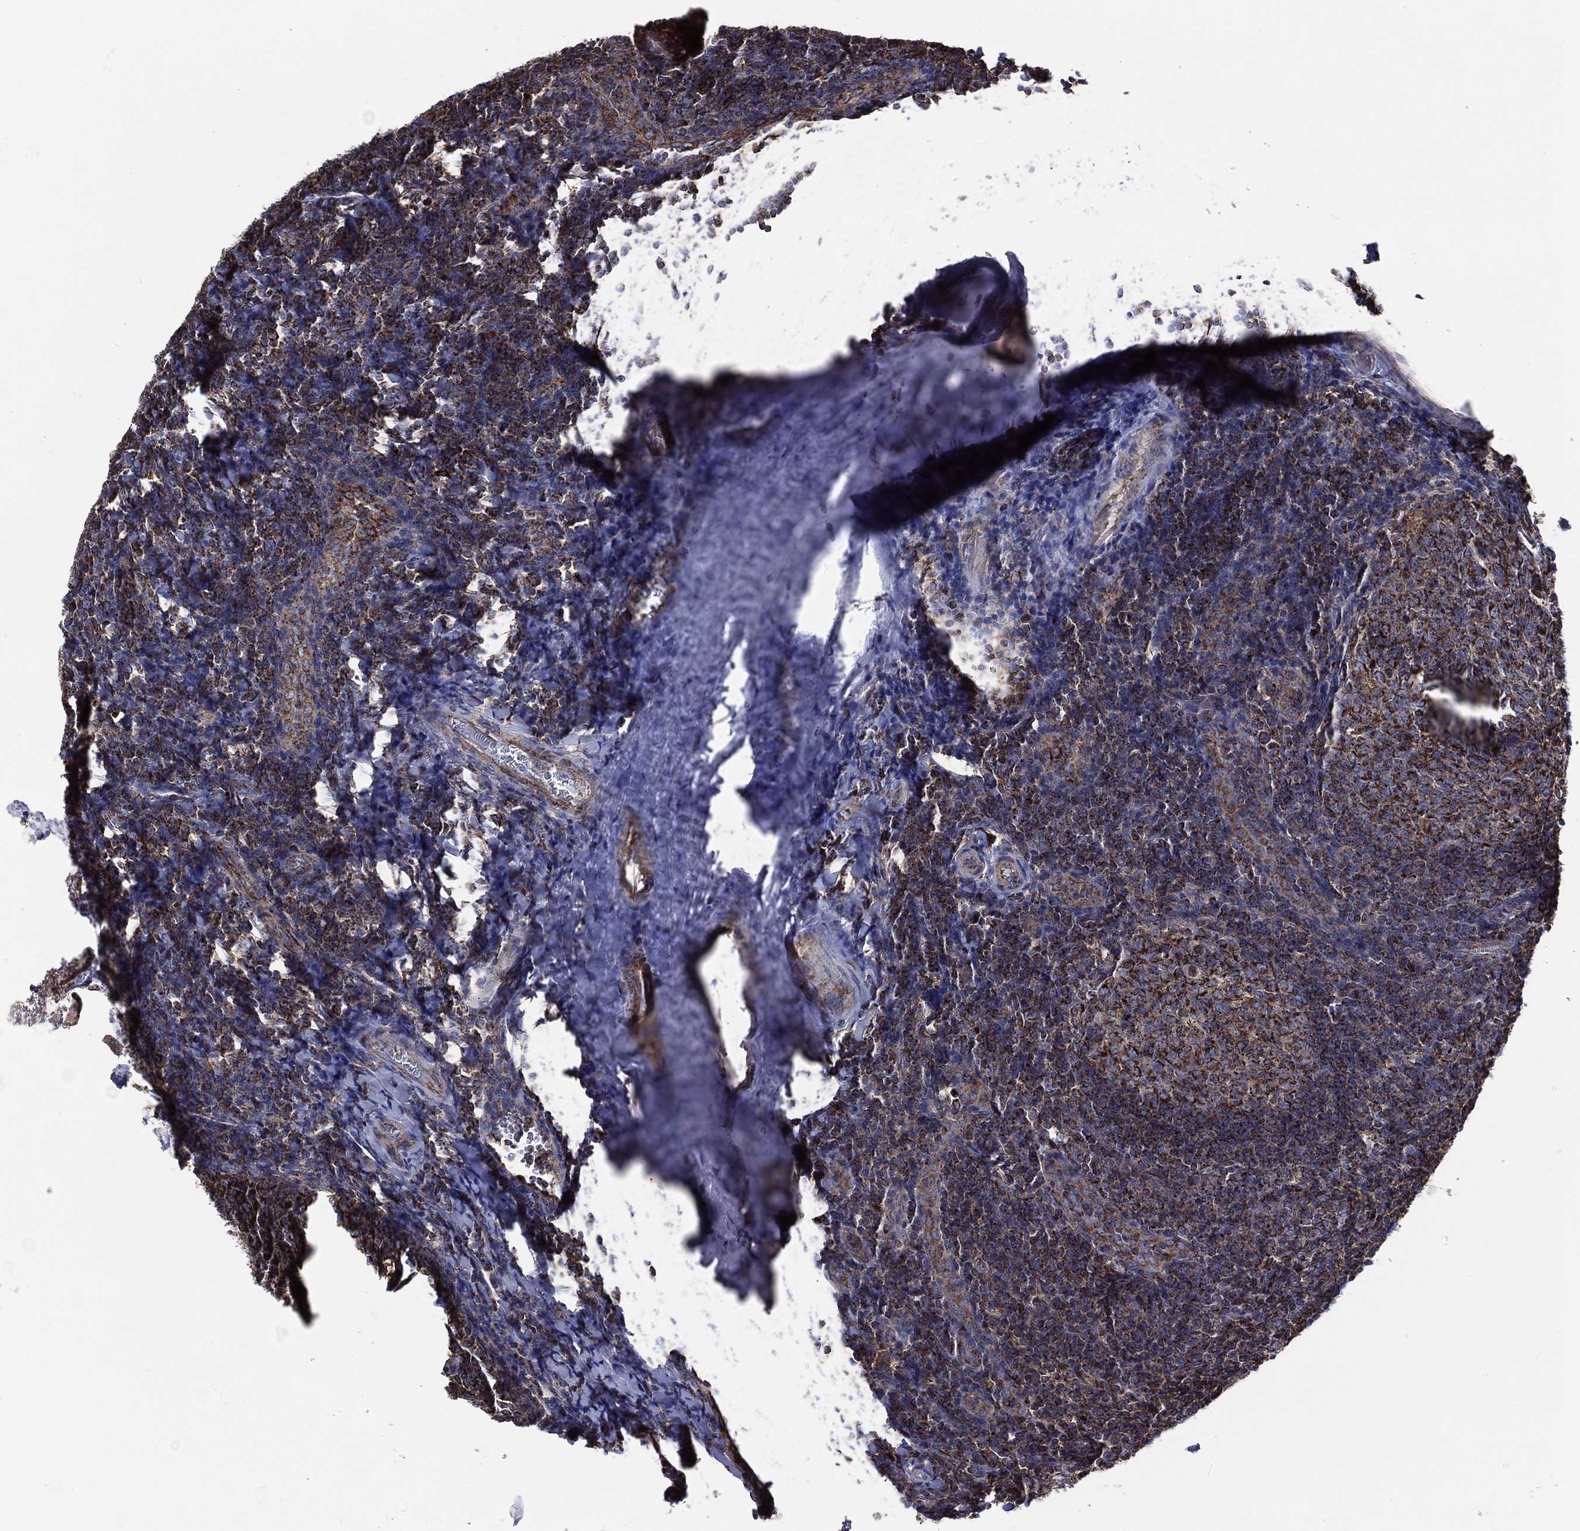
{"staining": {"intensity": "strong", "quantity": "25%-75%", "location": "cytoplasmic/membranous"}, "tissue": "tonsil", "cell_type": "Germinal center cells", "image_type": "normal", "snomed": [{"axis": "morphology", "description": "Normal tissue, NOS"}, {"axis": "topography", "description": "Tonsil"}], "caption": "Unremarkable tonsil shows strong cytoplasmic/membranous positivity in approximately 25%-75% of germinal center cells.", "gene": "ANKRD37", "patient": {"sex": "male", "age": 20}}